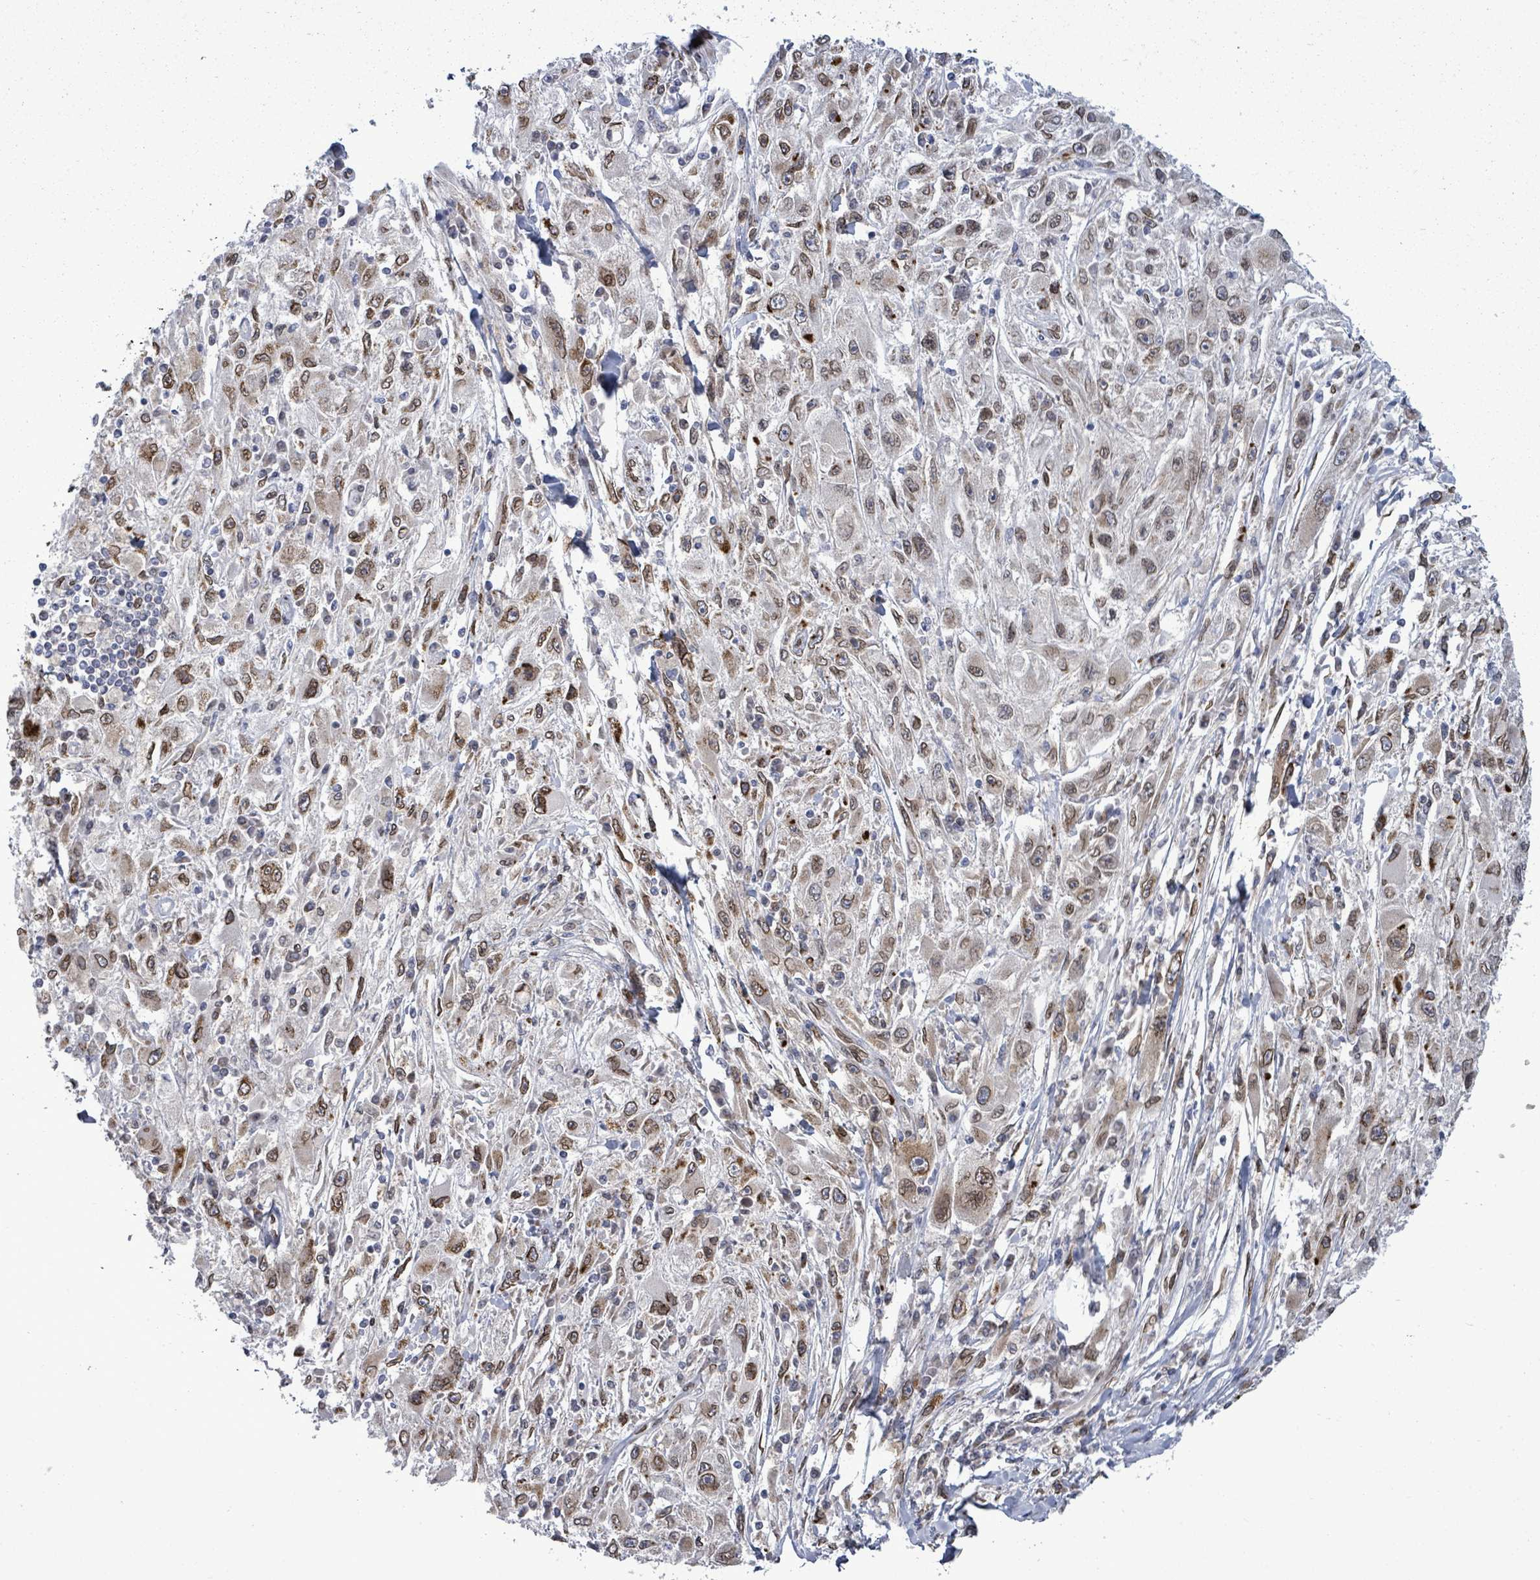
{"staining": {"intensity": "moderate", "quantity": ">75%", "location": "cytoplasmic/membranous,nuclear"}, "tissue": "melanoma", "cell_type": "Tumor cells", "image_type": "cancer", "snomed": [{"axis": "morphology", "description": "Malignant melanoma, Metastatic site"}, {"axis": "topography", "description": "Skin"}], "caption": "Brown immunohistochemical staining in human malignant melanoma (metastatic site) exhibits moderate cytoplasmic/membranous and nuclear expression in about >75% of tumor cells.", "gene": "ARFGAP1", "patient": {"sex": "male", "age": 53}}